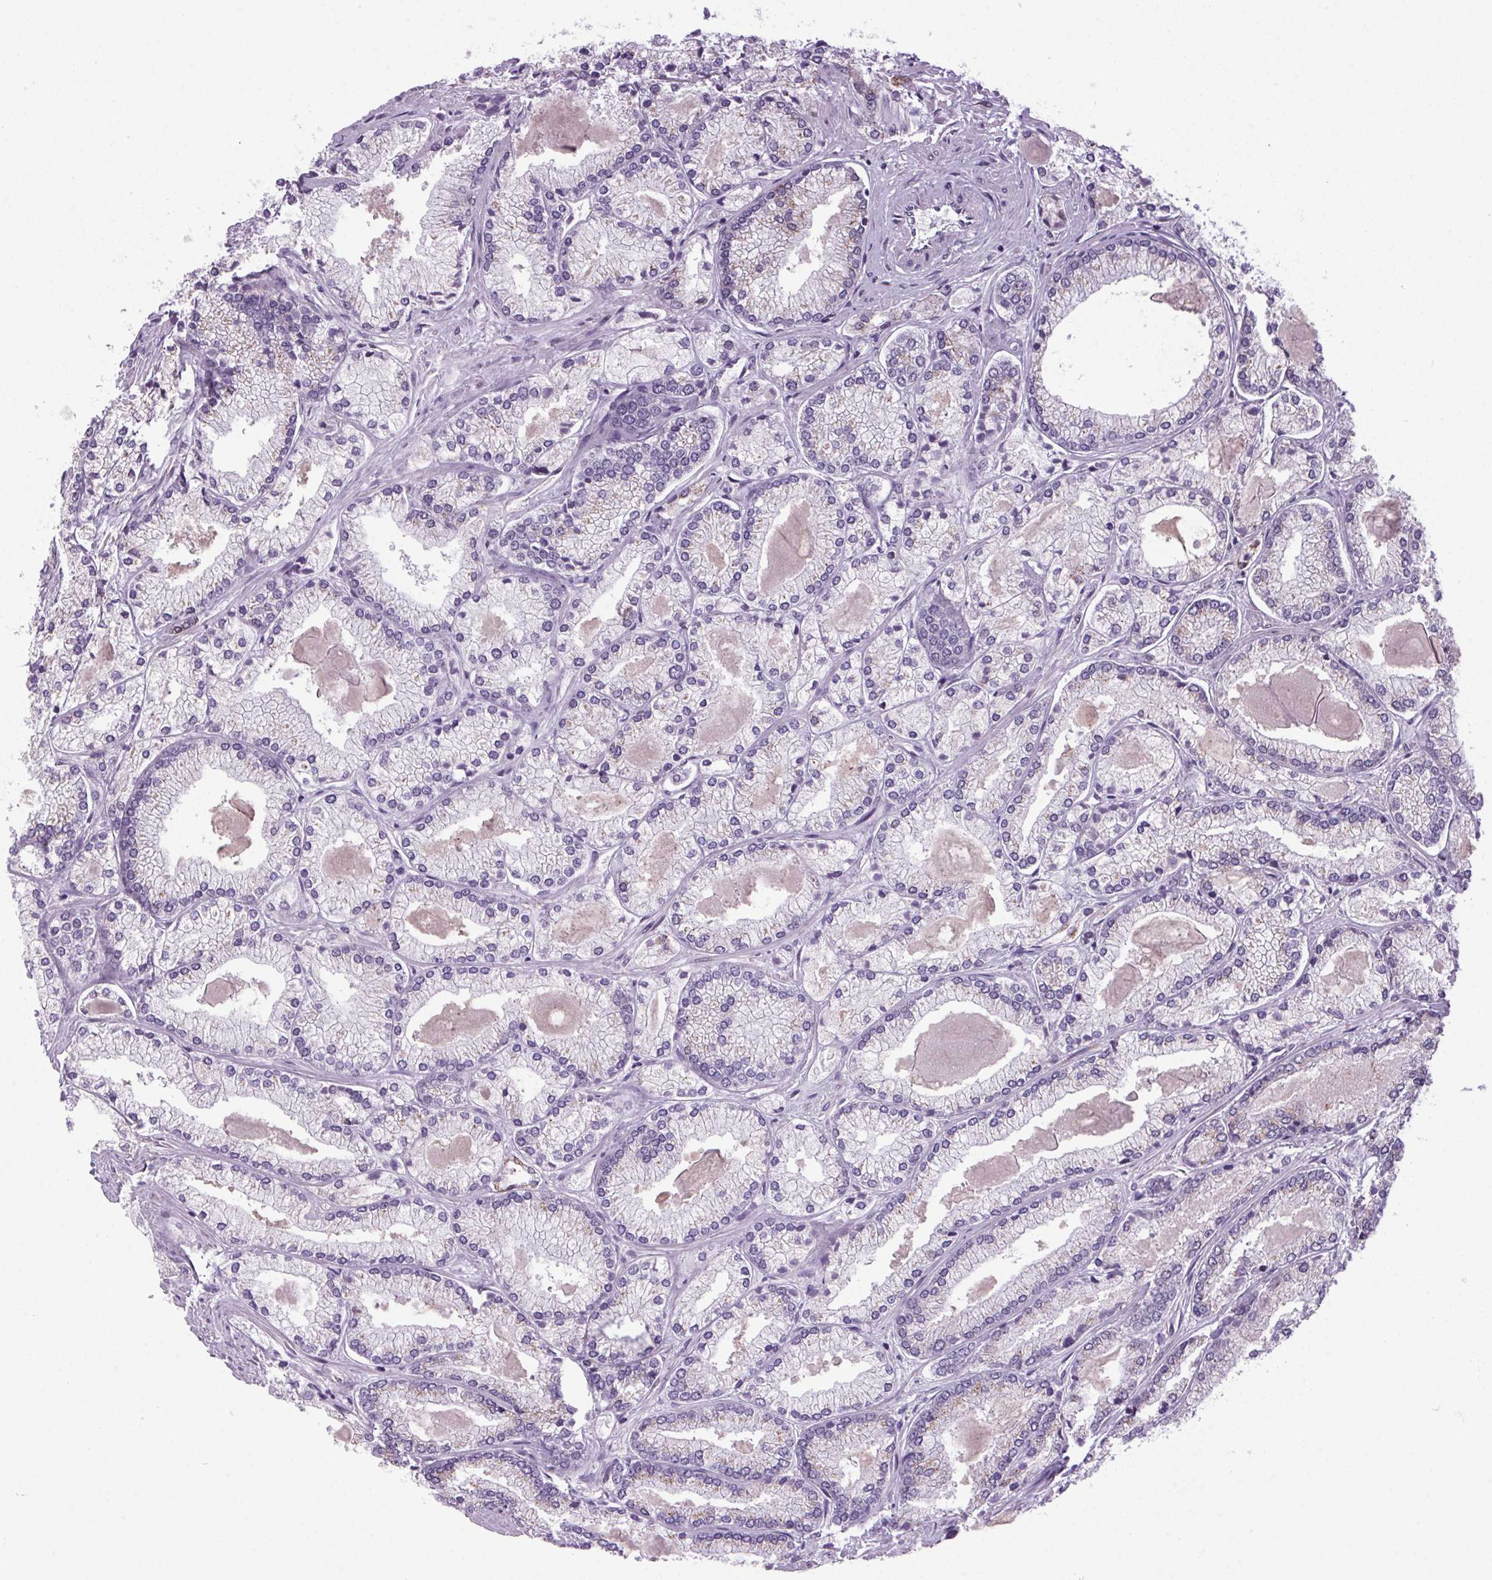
{"staining": {"intensity": "weak", "quantity": "<25%", "location": "cytoplasmic/membranous"}, "tissue": "prostate cancer", "cell_type": "Tumor cells", "image_type": "cancer", "snomed": [{"axis": "morphology", "description": "Adenocarcinoma, High grade"}, {"axis": "topography", "description": "Prostate"}], "caption": "Prostate high-grade adenocarcinoma stained for a protein using IHC exhibits no positivity tumor cells.", "gene": "AKR1E2", "patient": {"sex": "male", "age": 68}}